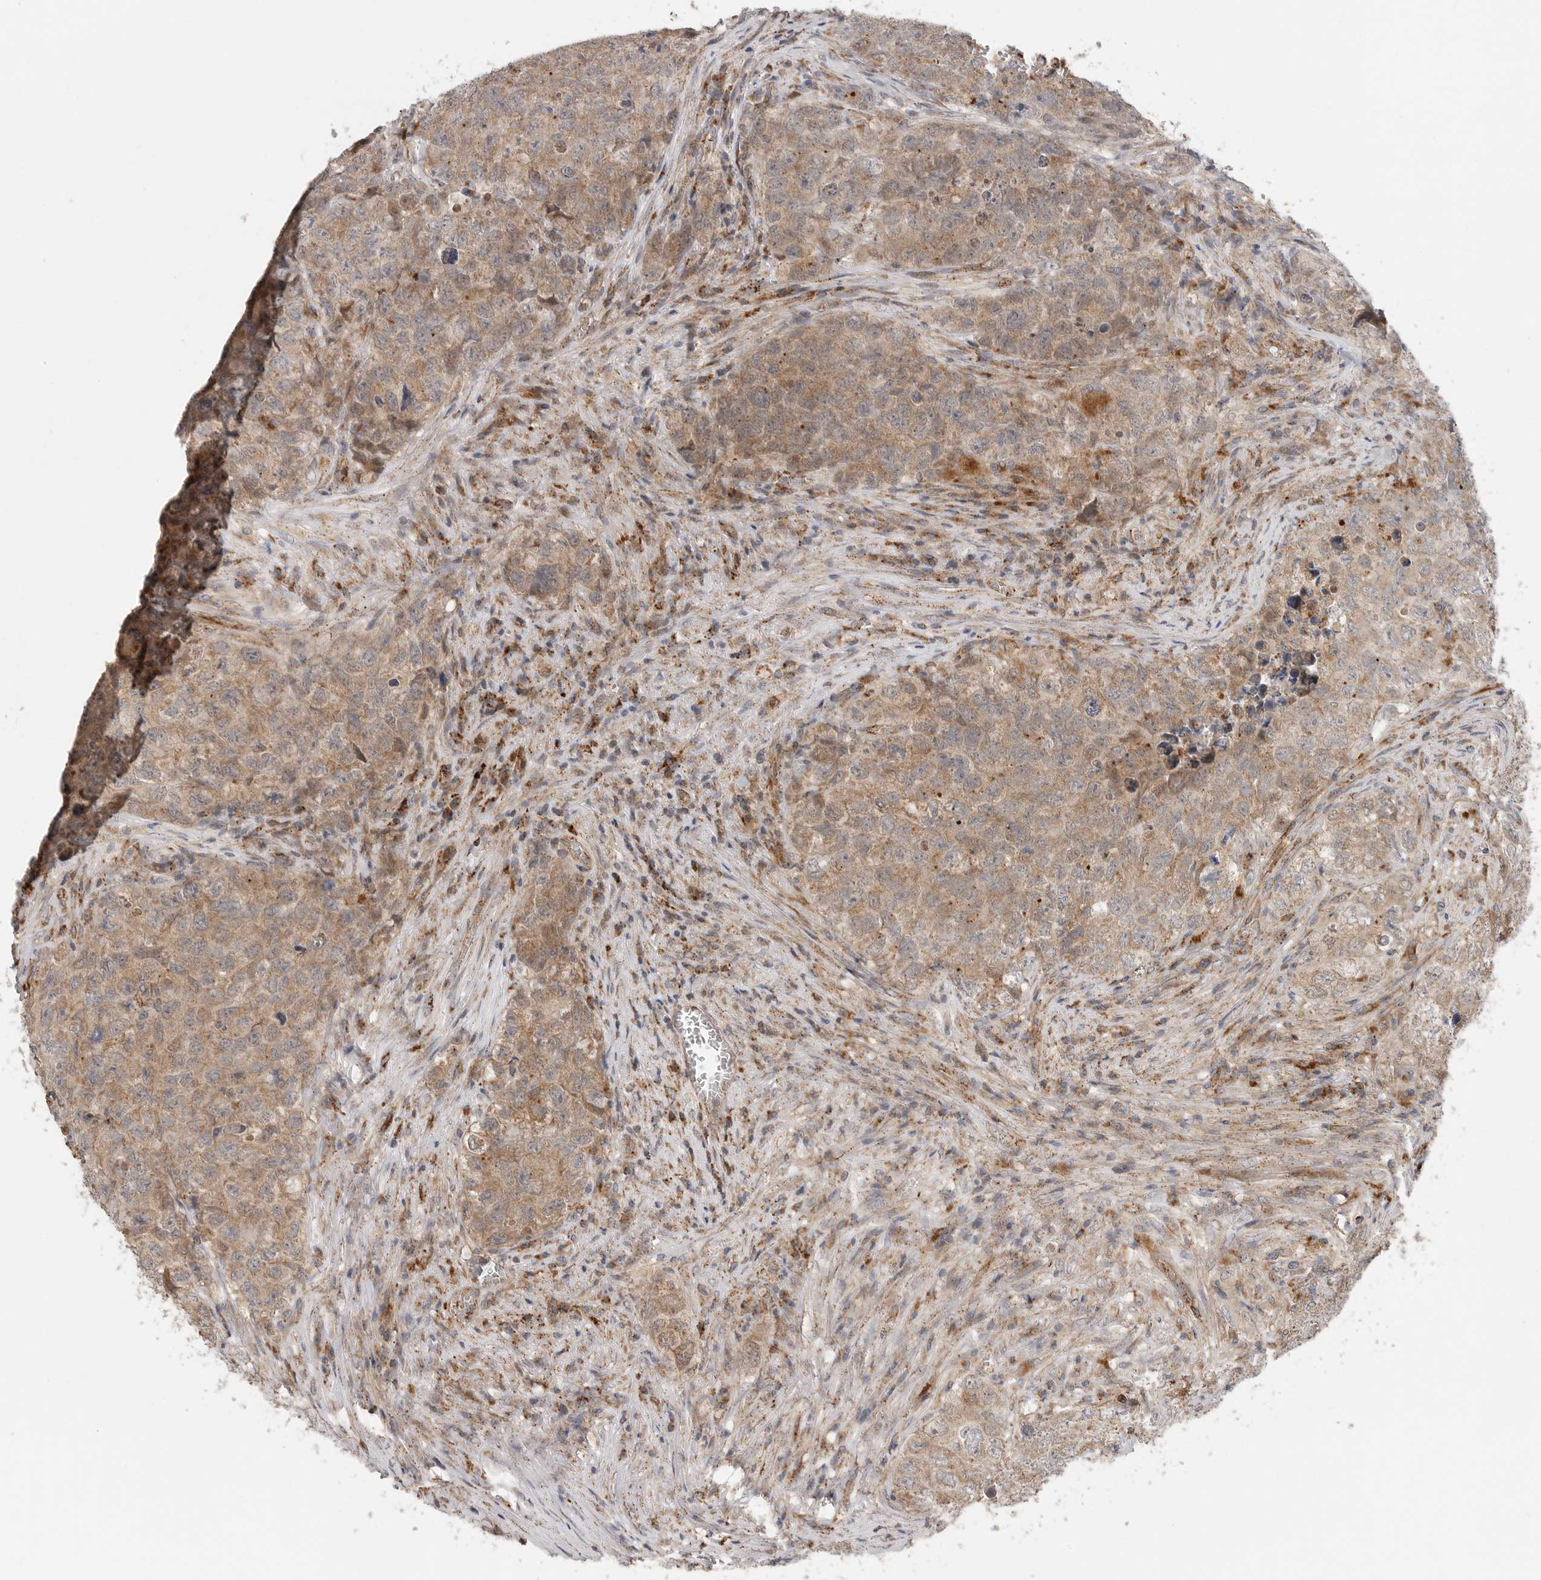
{"staining": {"intensity": "weak", "quantity": ">75%", "location": "cytoplasmic/membranous"}, "tissue": "testis cancer", "cell_type": "Tumor cells", "image_type": "cancer", "snomed": [{"axis": "morphology", "description": "Seminoma, NOS"}, {"axis": "morphology", "description": "Carcinoma, Embryonal, NOS"}, {"axis": "topography", "description": "Testis"}], "caption": "DAB (3,3'-diaminobenzidine) immunohistochemical staining of embryonal carcinoma (testis) exhibits weak cytoplasmic/membranous protein staining in approximately >75% of tumor cells.", "gene": "GALNS", "patient": {"sex": "male", "age": 43}}